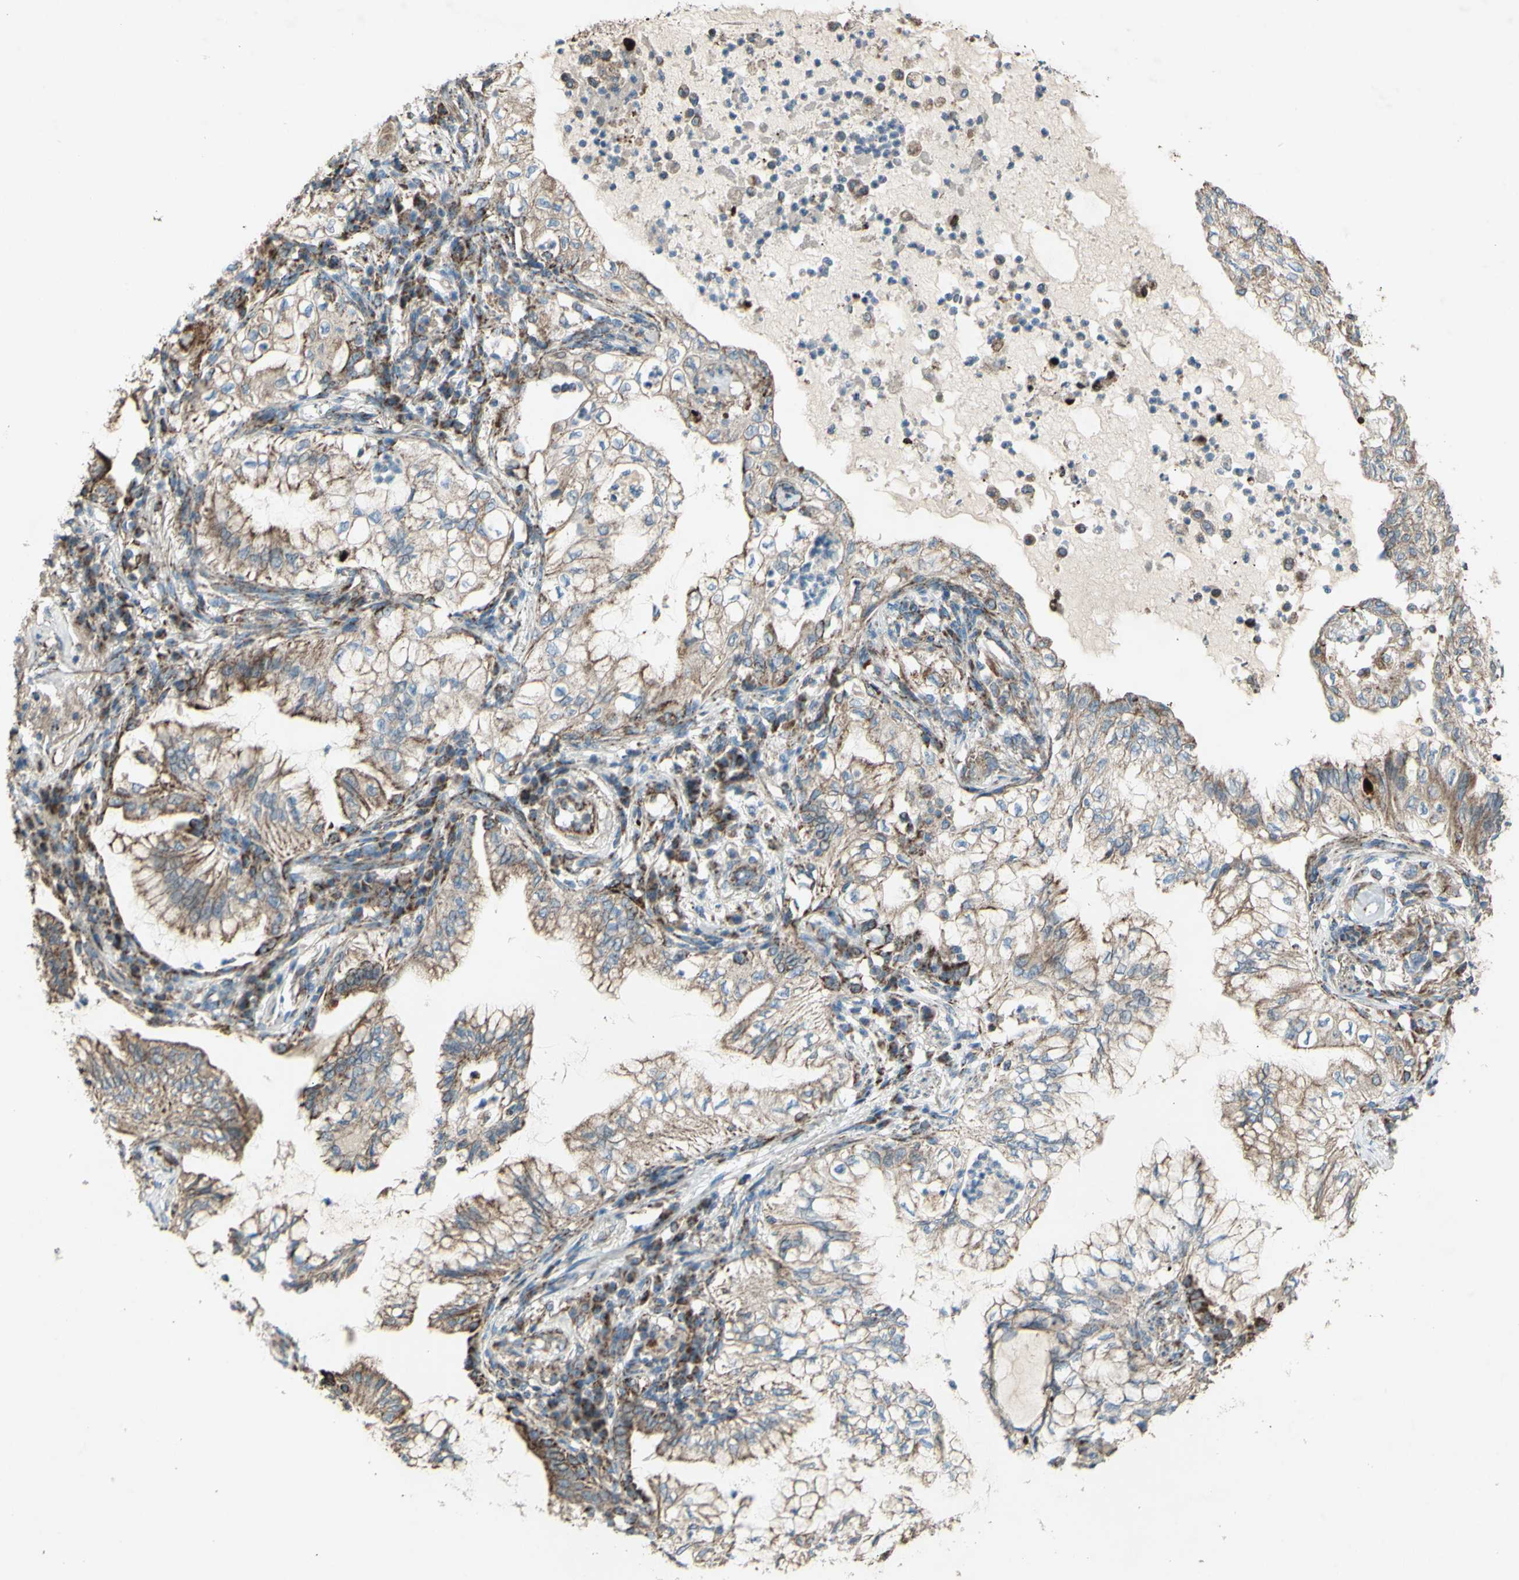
{"staining": {"intensity": "moderate", "quantity": ">75%", "location": "cytoplasmic/membranous"}, "tissue": "lung cancer", "cell_type": "Tumor cells", "image_type": "cancer", "snomed": [{"axis": "morphology", "description": "Adenocarcinoma, NOS"}, {"axis": "topography", "description": "Lung"}], "caption": "Immunohistochemical staining of adenocarcinoma (lung) demonstrates moderate cytoplasmic/membranous protein expression in approximately >75% of tumor cells.", "gene": "RHOT1", "patient": {"sex": "female", "age": 70}}